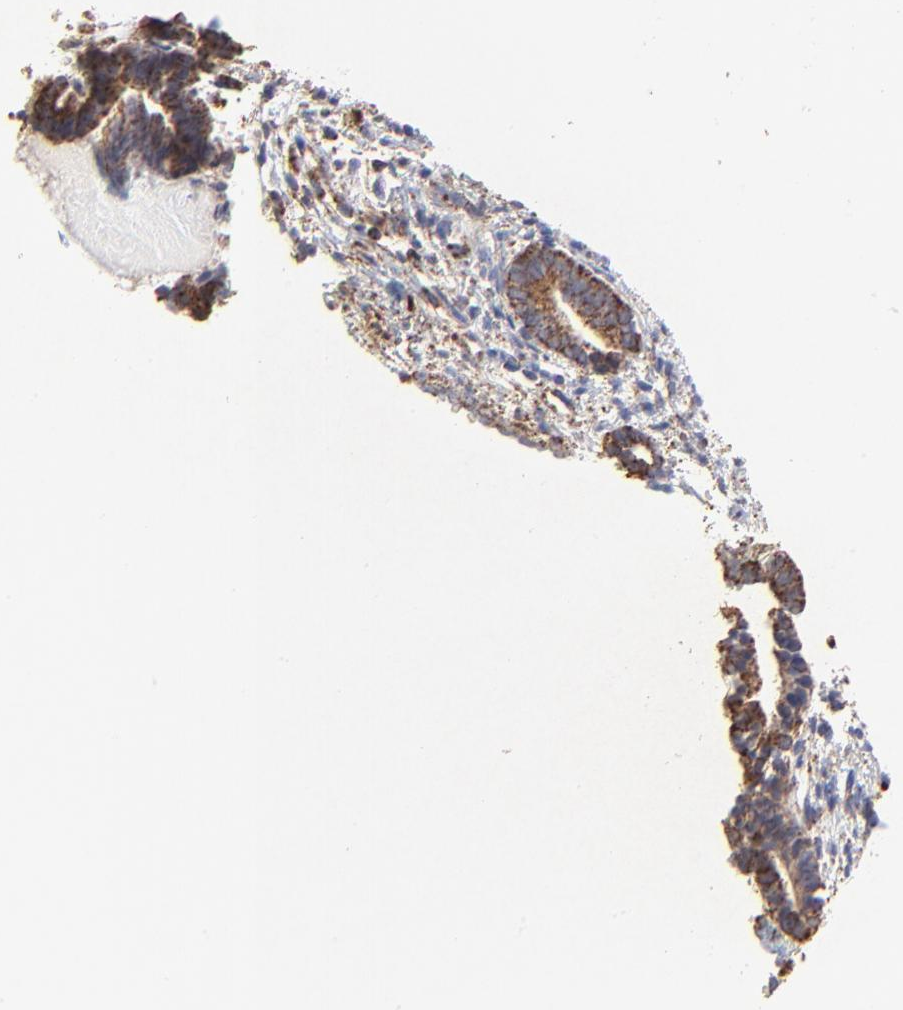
{"staining": {"intensity": "weak", "quantity": ">75%", "location": "cytoplasmic/membranous"}, "tissue": "endometrium", "cell_type": "Cells in endometrial stroma", "image_type": "normal", "snomed": [{"axis": "morphology", "description": "Normal tissue, NOS"}, {"axis": "topography", "description": "Smooth muscle"}, {"axis": "topography", "description": "Endometrium"}], "caption": "Immunohistochemical staining of normal human endometrium reveals >75% levels of weak cytoplasmic/membranous protein expression in approximately >75% of cells in endometrial stroma. (IHC, brightfield microscopy, high magnification).", "gene": "SSBP1", "patient": {"sex": "female", "age": 57}}